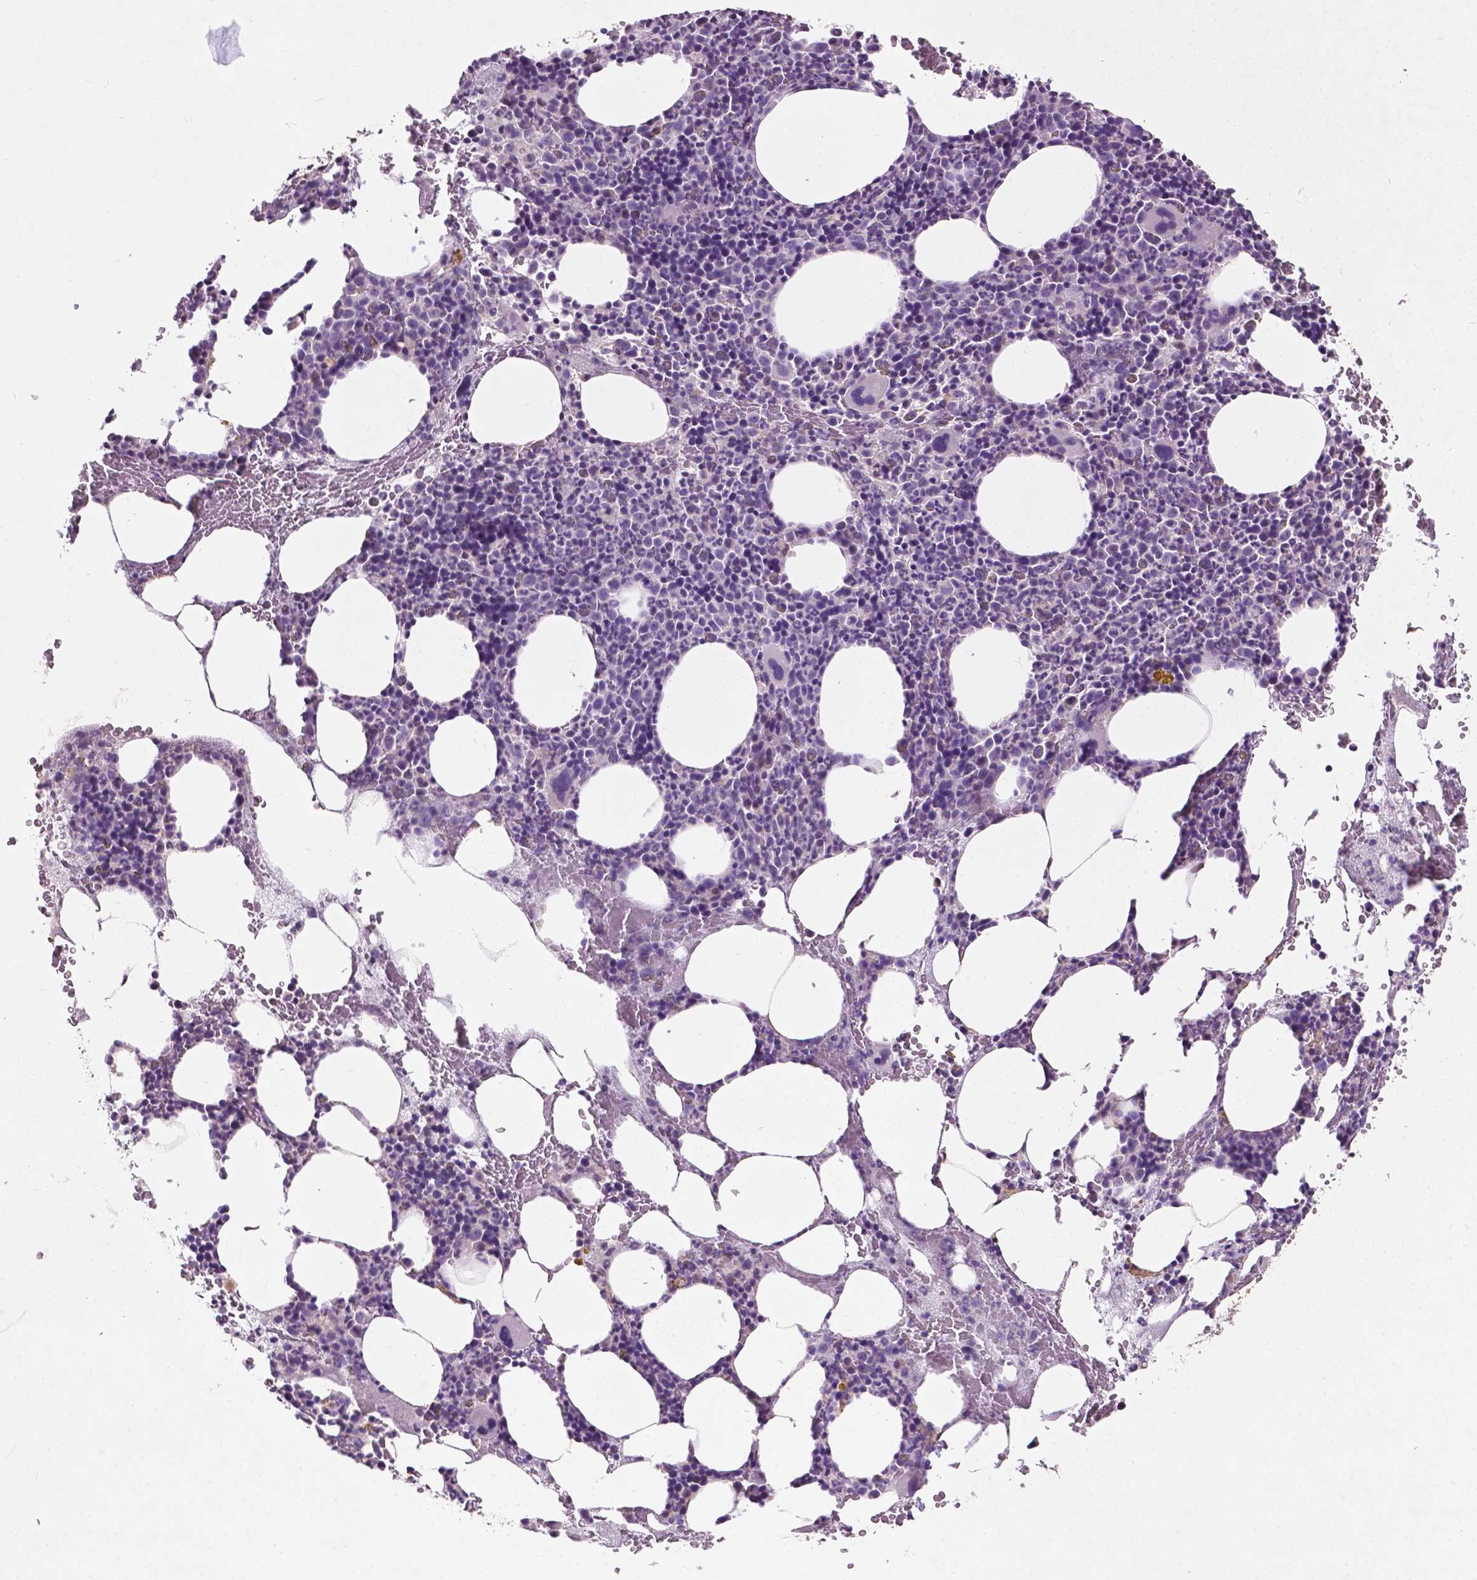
{"staining": {"intensity": "negative", "quantity": "none", "location": "none"}, "tissue": "bone marrow", "cell_type": "Hematopoietic cells", "image_type": "normal", "snomed": [{"axis": "morphology", "description": "Normal tissue, NOS"}, {"axis": "topography", "description": "Bone marrow"}], "caption": "Protein analysis of benign bone marrow shows no significant positivity in hematopoietic cells.", "gene": "GPR37", "patient": {"sex": "male", "age": 89}}